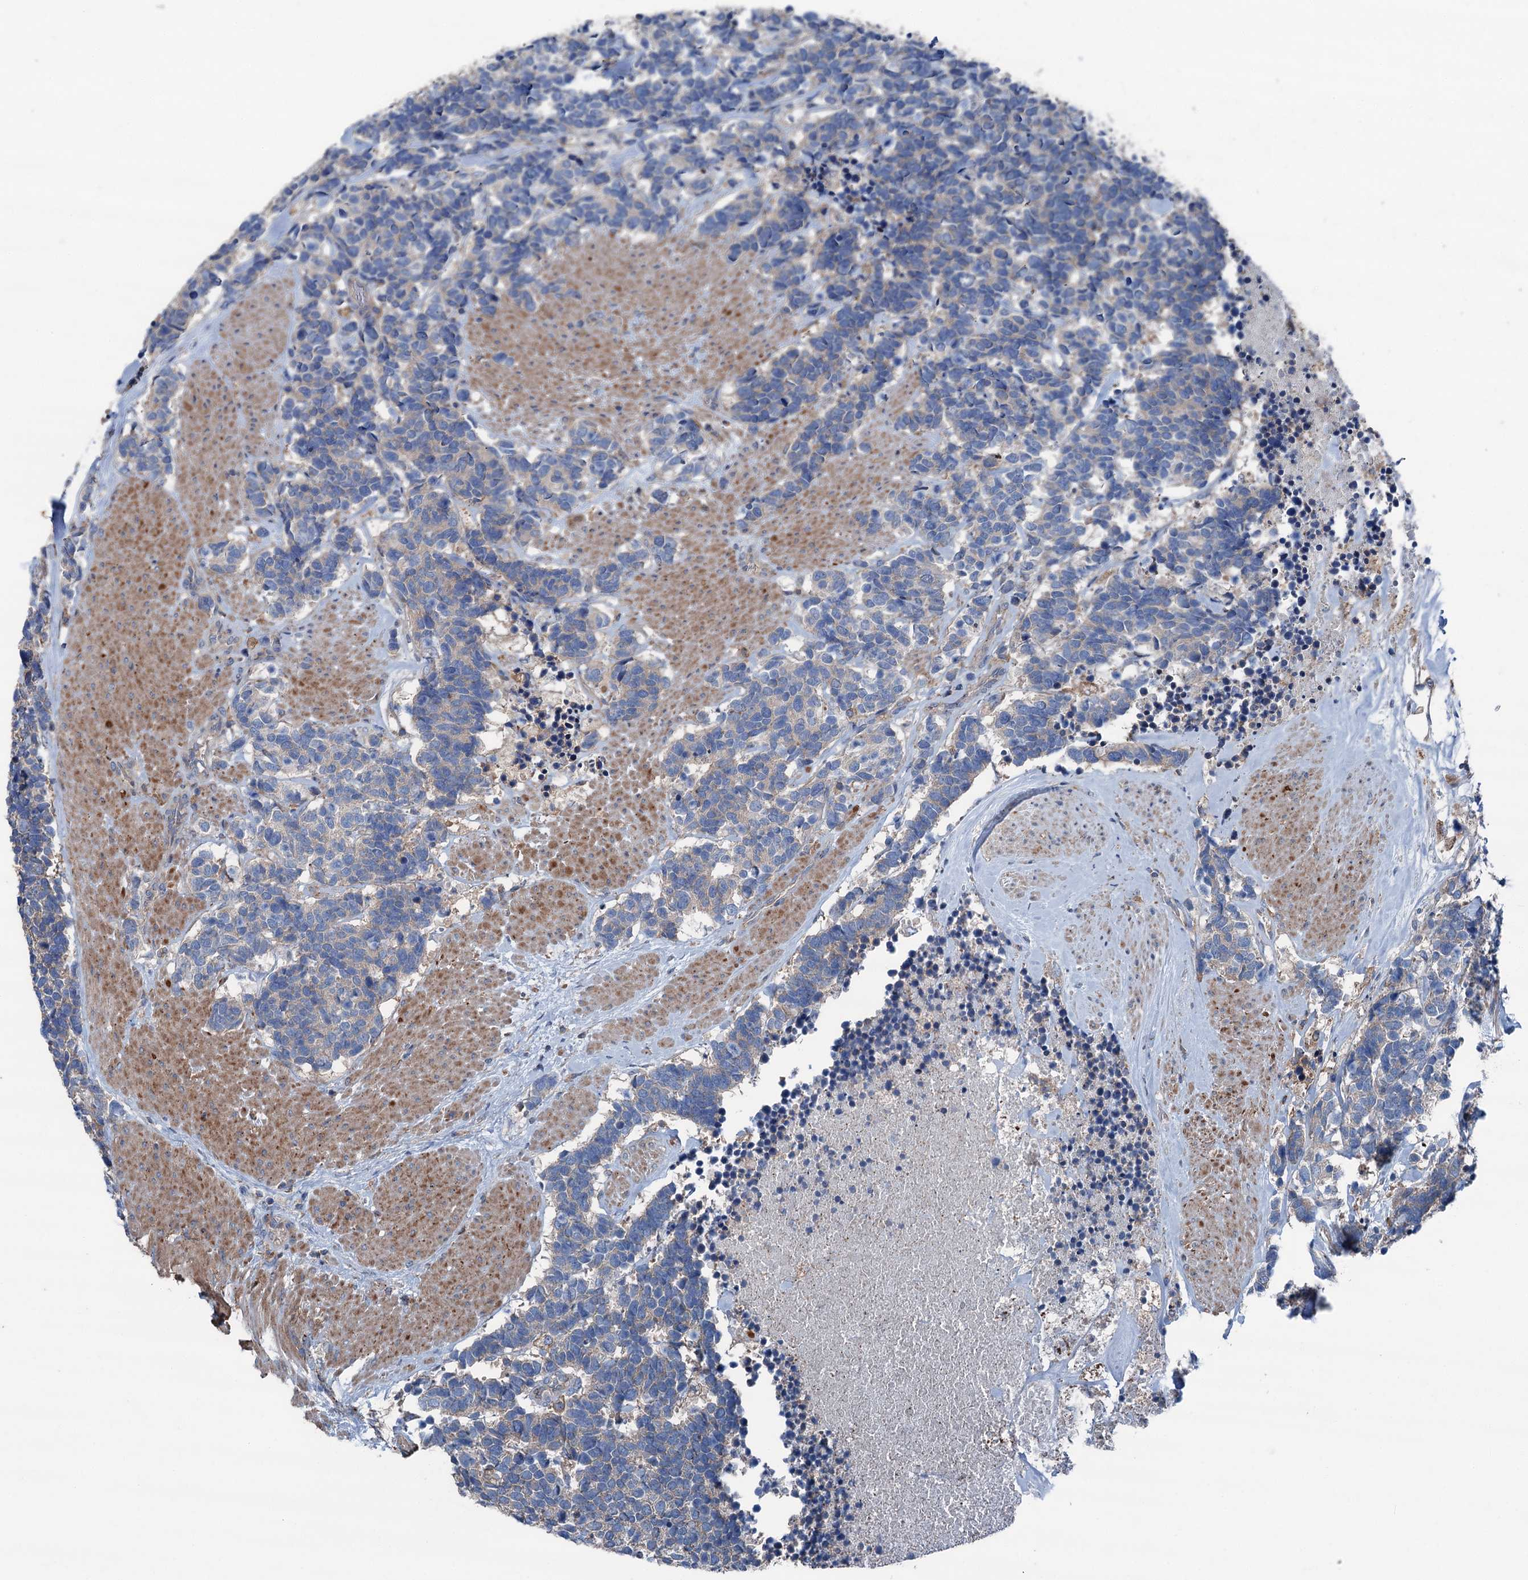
{"staining": {"intensity": "weak", "quantity": "25%-75%", "location": "cytoplasmic/membranous"}, "tissue": "carcinoid", "cell_type": "Tumor cells", "image_type": "cancer", "snomed": [{"axis": "morphology", "description": "Carcinoma, NOS"}, {"axis": "morphology", "description": "Carcinoid, malignant, NOS"}, {"axis": "topography", "description": "Urinary bladder"}], "caption": "Carcinoid stained for a protein (brown) displays weak cytoplasmic/membranous positive expression in about 25%-75% of tumor cells.", "gene": "RUFY1", "patient": {"sex": "male", "age": 57}}